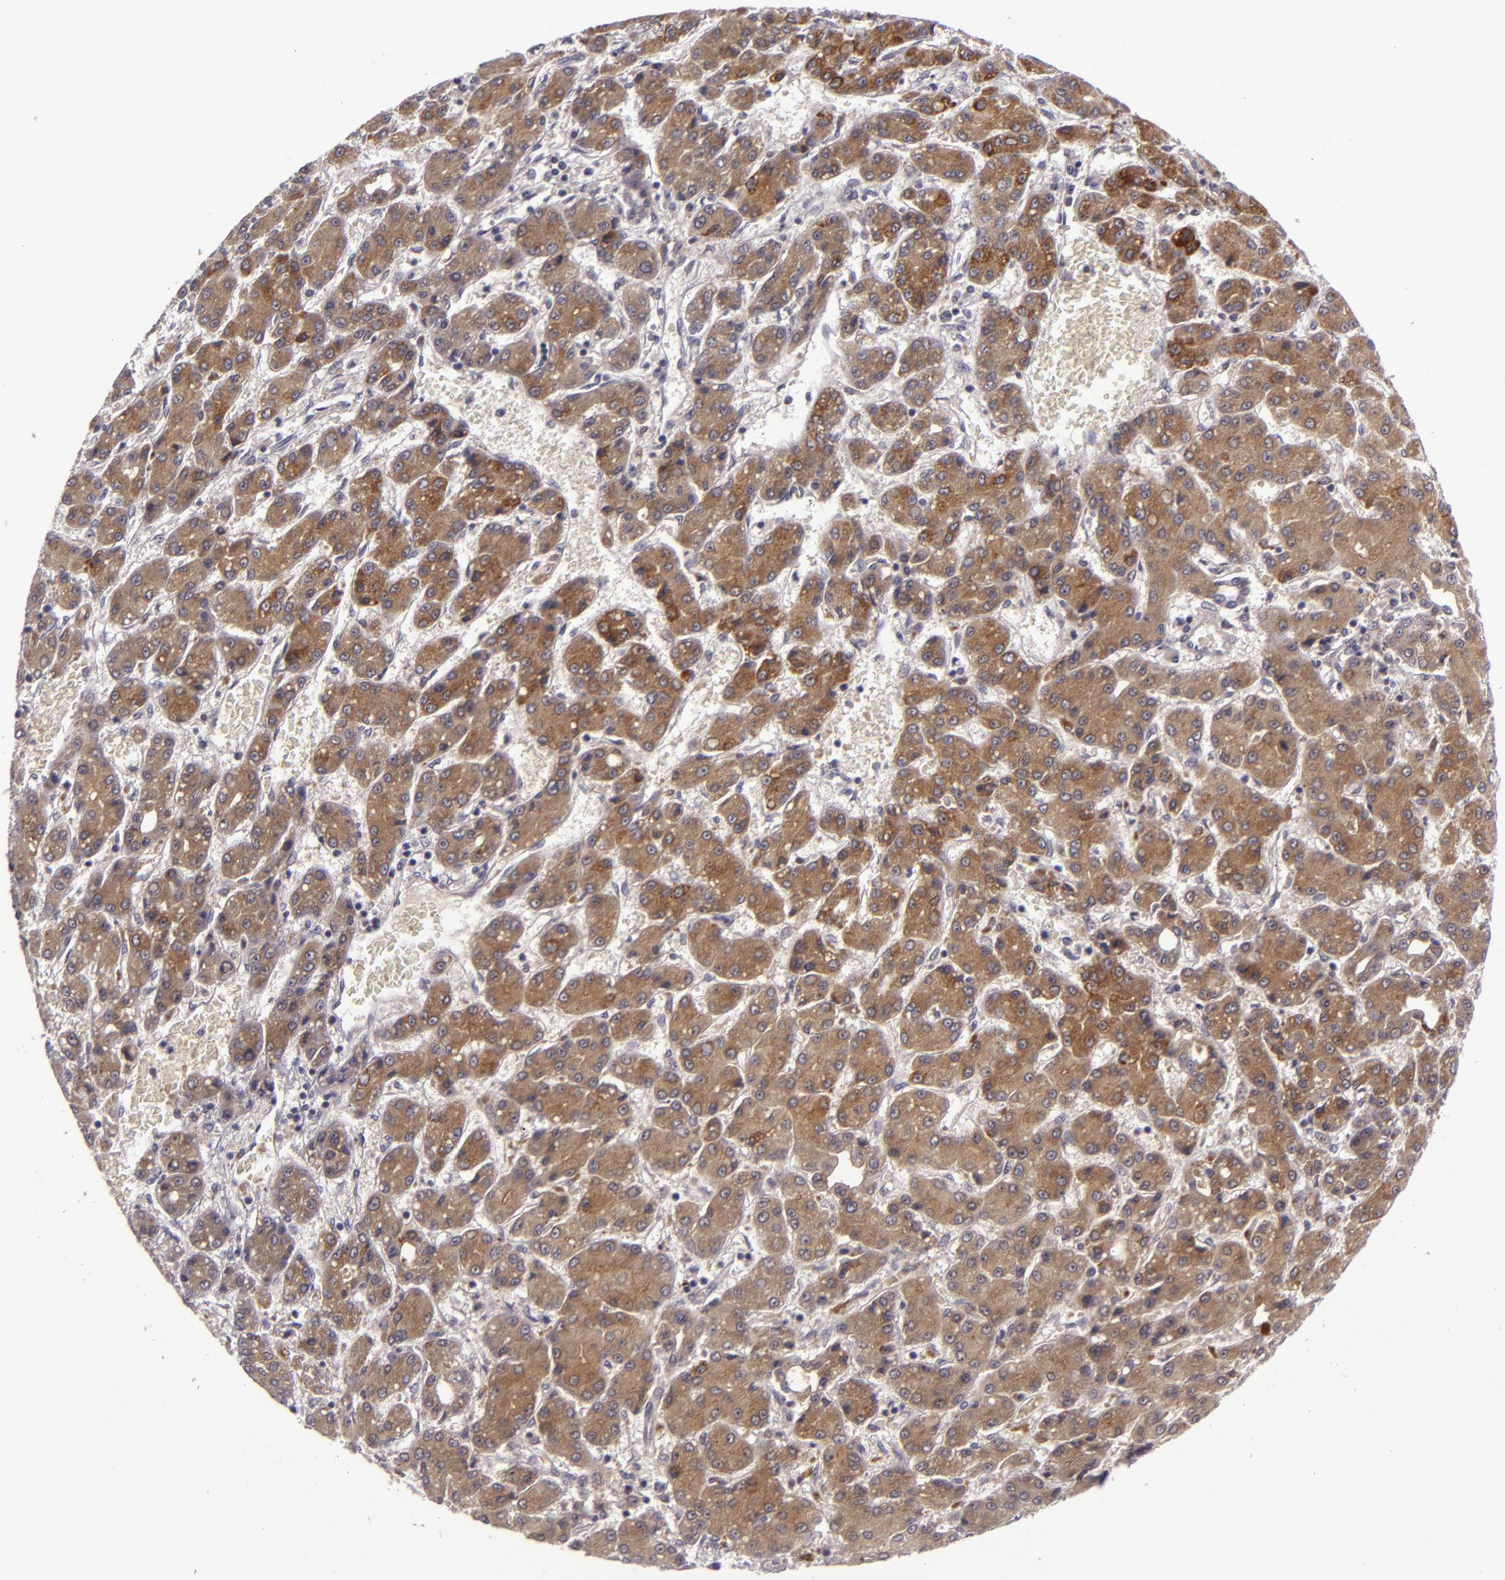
{"staining": {"intensity": "strong", "quantity": ">75%", "location": "cytoplasmic/membranous"}, "tissue": "liver cancer", "cell_type": "Tumor cells", "image_type": "cancer", "snomed": [{"axis": "morphology", "description": "Carcinoma, Hepatocellular, NOS"}, {"axis": "topography", "description": "Liver"}], "caption": "About >75% of tumor cells in liver hepatocellular carcinoma demonstrate strong cytoplasmic/membranous protein positivity as visualized by brown immunohistochemical staining.", "gene": "CASP8", "patient": {"sex": "male", "age": 69}}